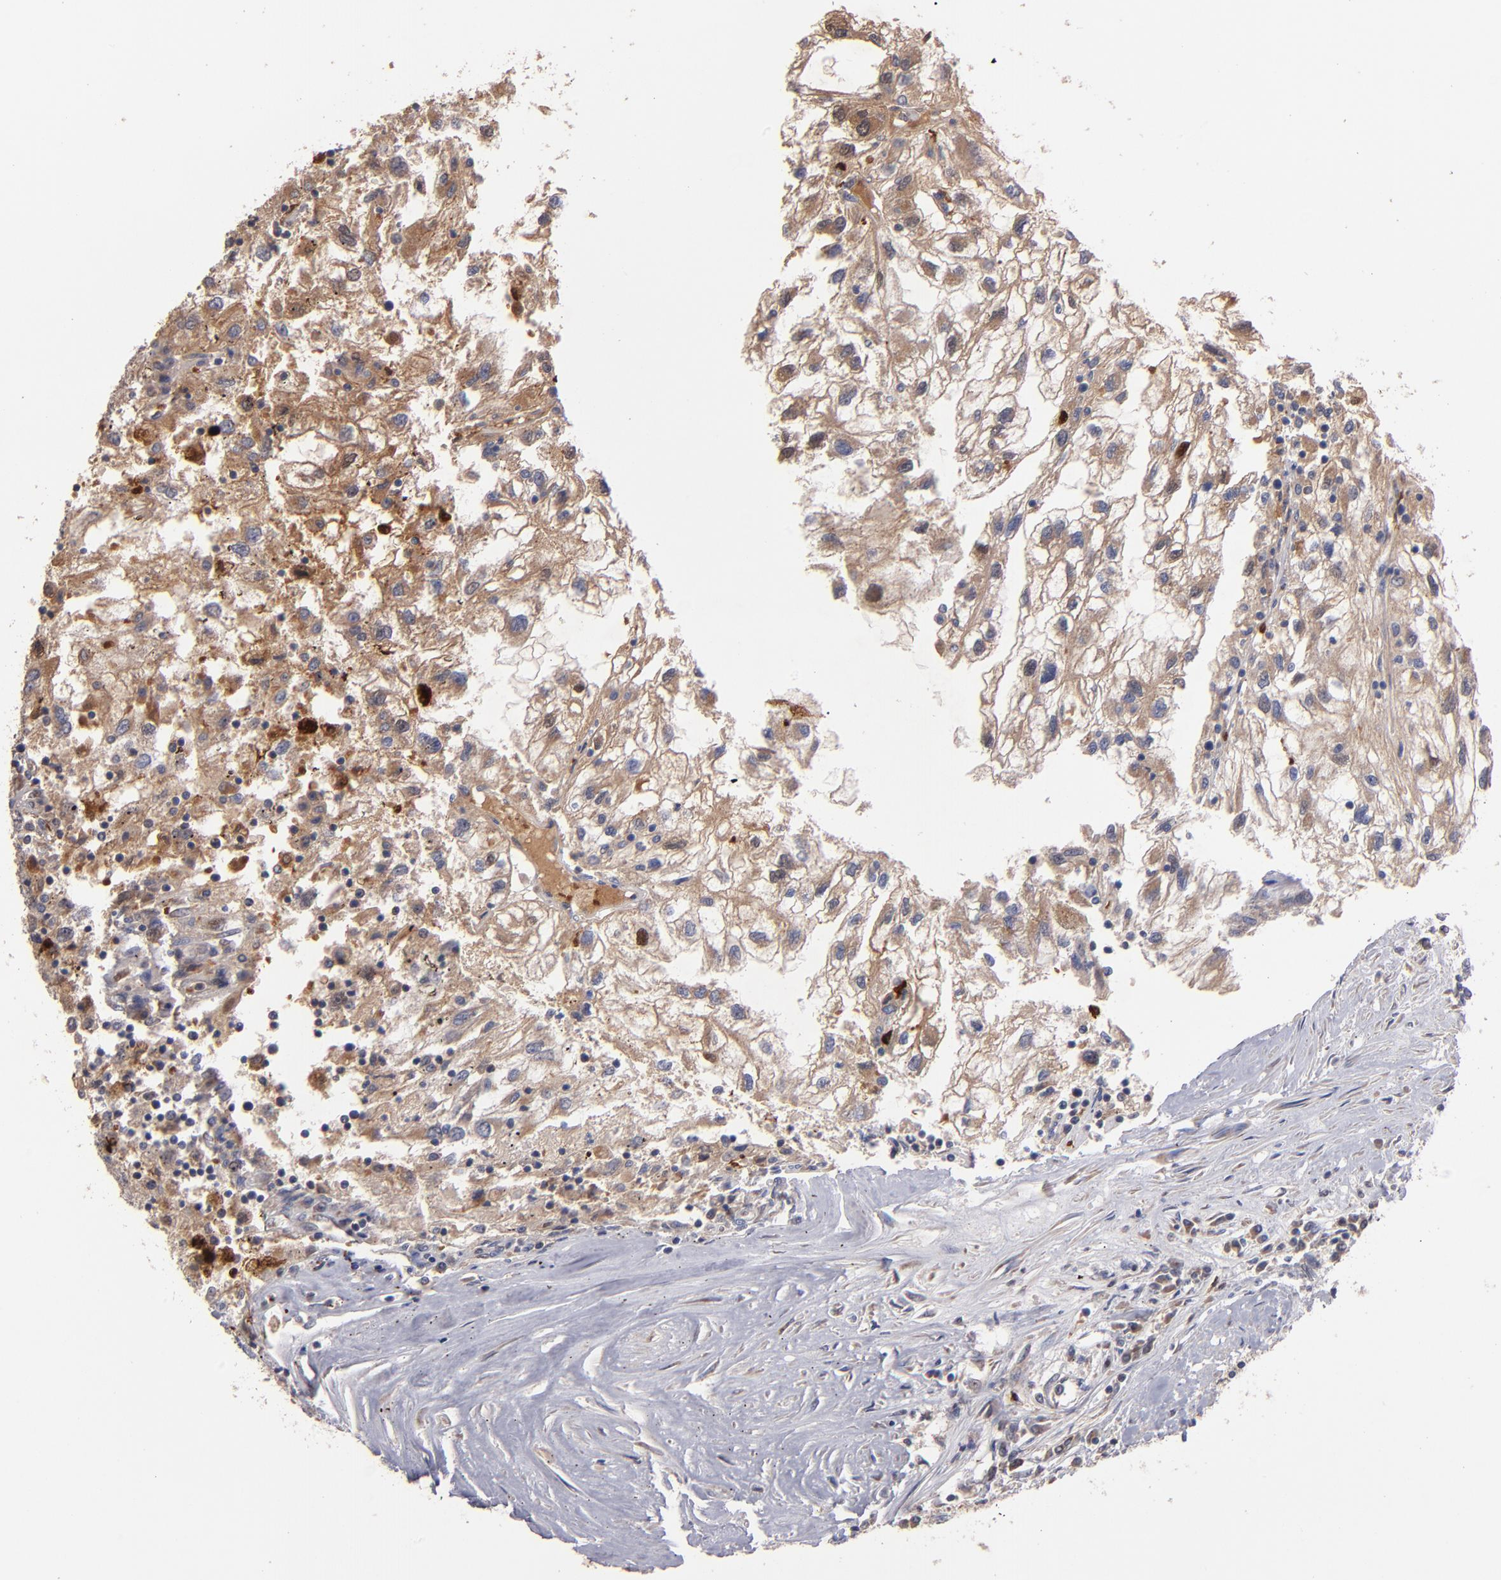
{"staining": {"intensity": "moderate", "quantity": "25%-75%", "location": "cytoplasmic/membranous"}, "tissue": "renal cancer", "cell_type": "Tumor cells", "image_type": "cancer", "snomed": [{"axis": "morphology", "description": "Normal tissue, NOS"}, {"axis": "morphology", "description": "Adenocarcinoma, NOS"}, {"axis": "topography", "description": "Kidney"}], "caption": "IHC (DAB (3,3'-diaminobenzidine)) staining of human adenocarcinoma (renal) exhibits moderate cytoplasmic/membranous protein staining in about 25%-75% of tumor cells. Nuclei are stained in blue.", "gene": "DIABLO", "patient": {"sex": "male", "age": 71}}